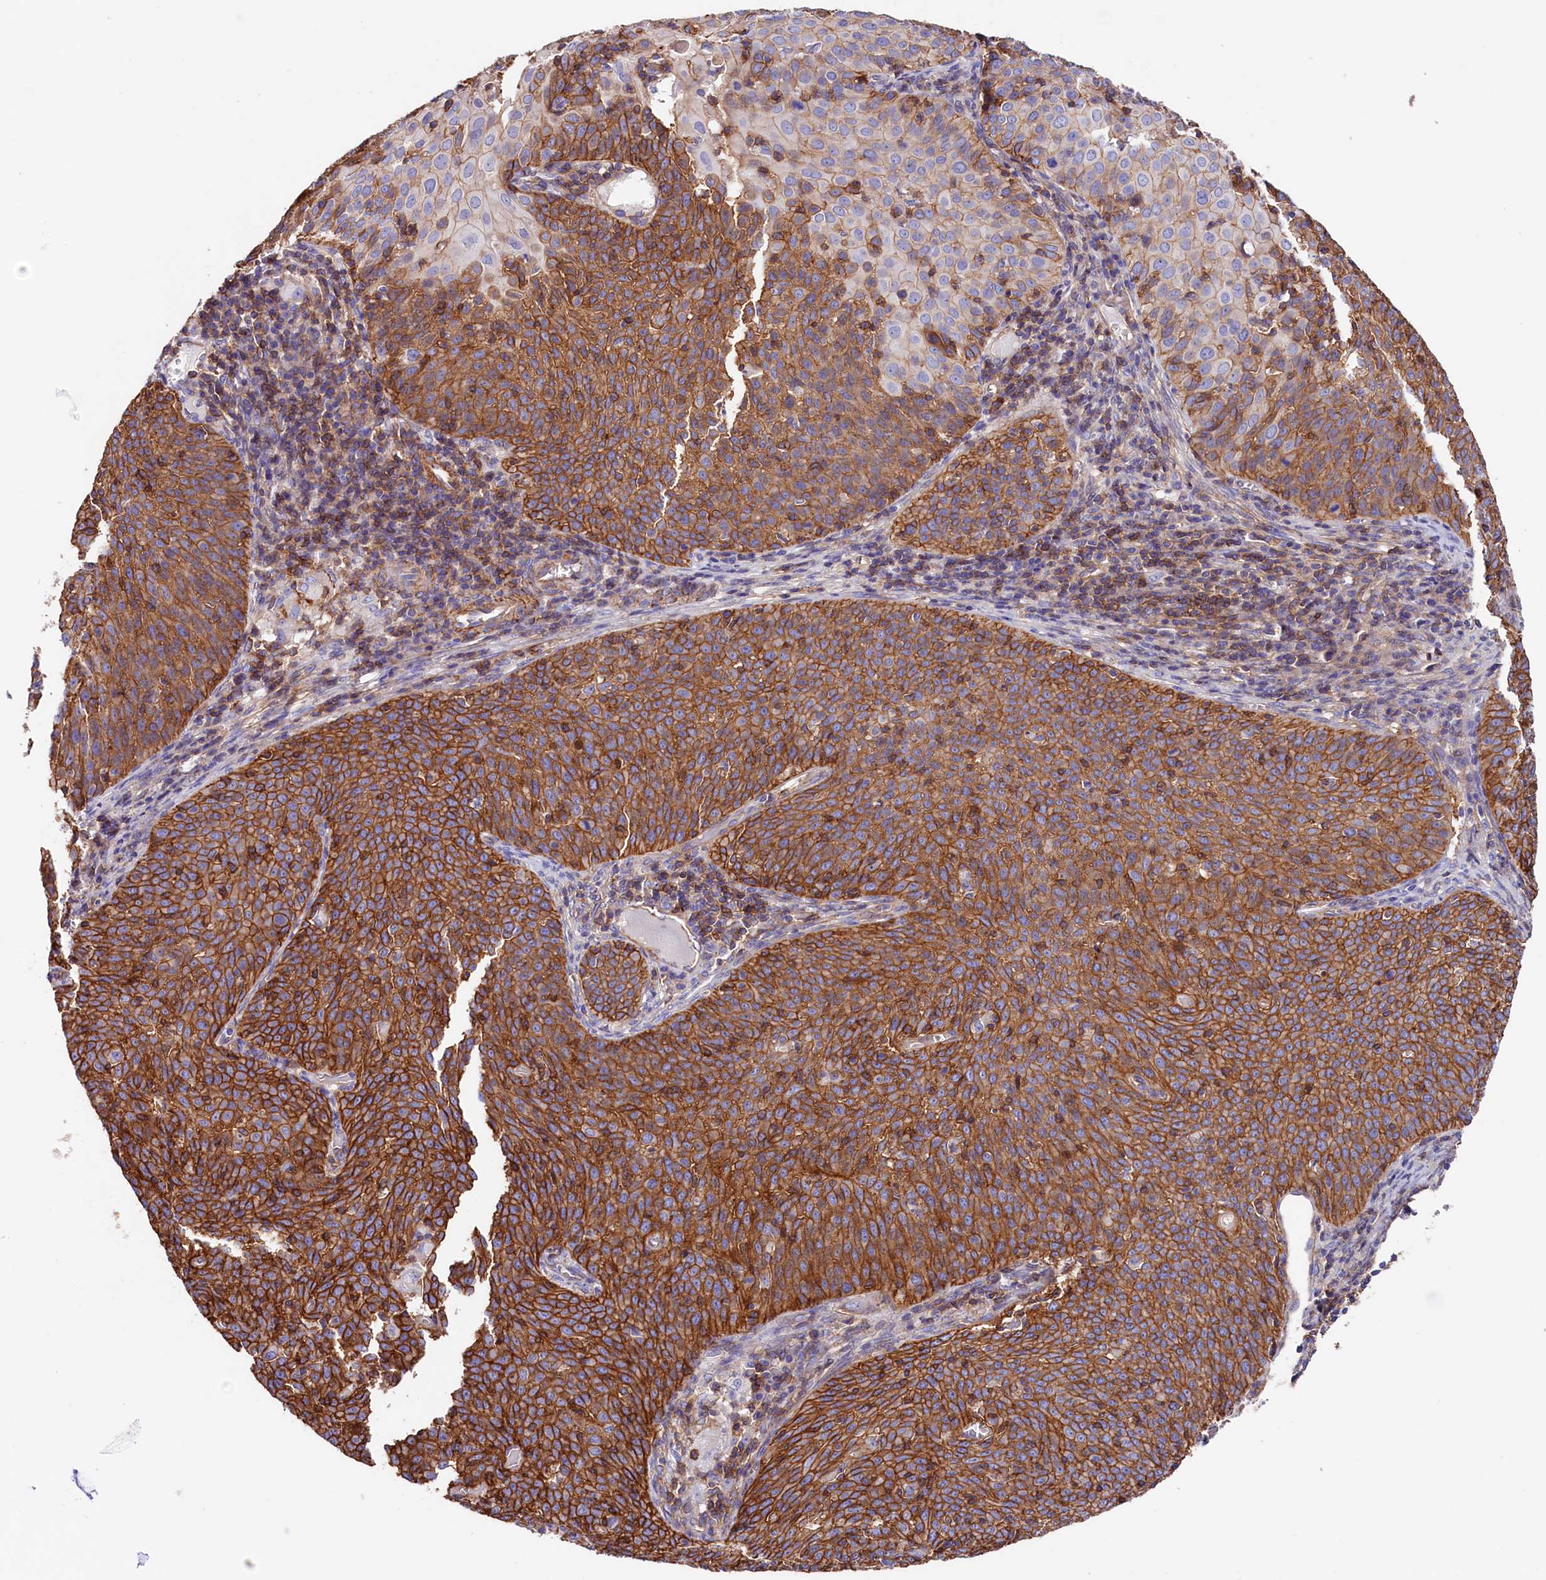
{"staining": {"intensity": "strong", "quantity": ">75%", "location": "cytoplasmic/membranous"}, "tissue": "cervical cancer", "cell_type": "Tumor cells", "image_type": "cancer", "snomed": [{"axis": "morphology", "description": "Squamous cell carcinoma, NOS"}, {"axis": "topography", "description": "Cervix"}], "caption": "An immunohistochemistry image of tumor tissue is shown. Protein staining in brown labels strong cytoplasmic/membranous positivity in squamous cell carcinoma (cervical) within tumor cells.", "gene": "ATP2B4", "patient": {"sex": "female", "age": 38}}